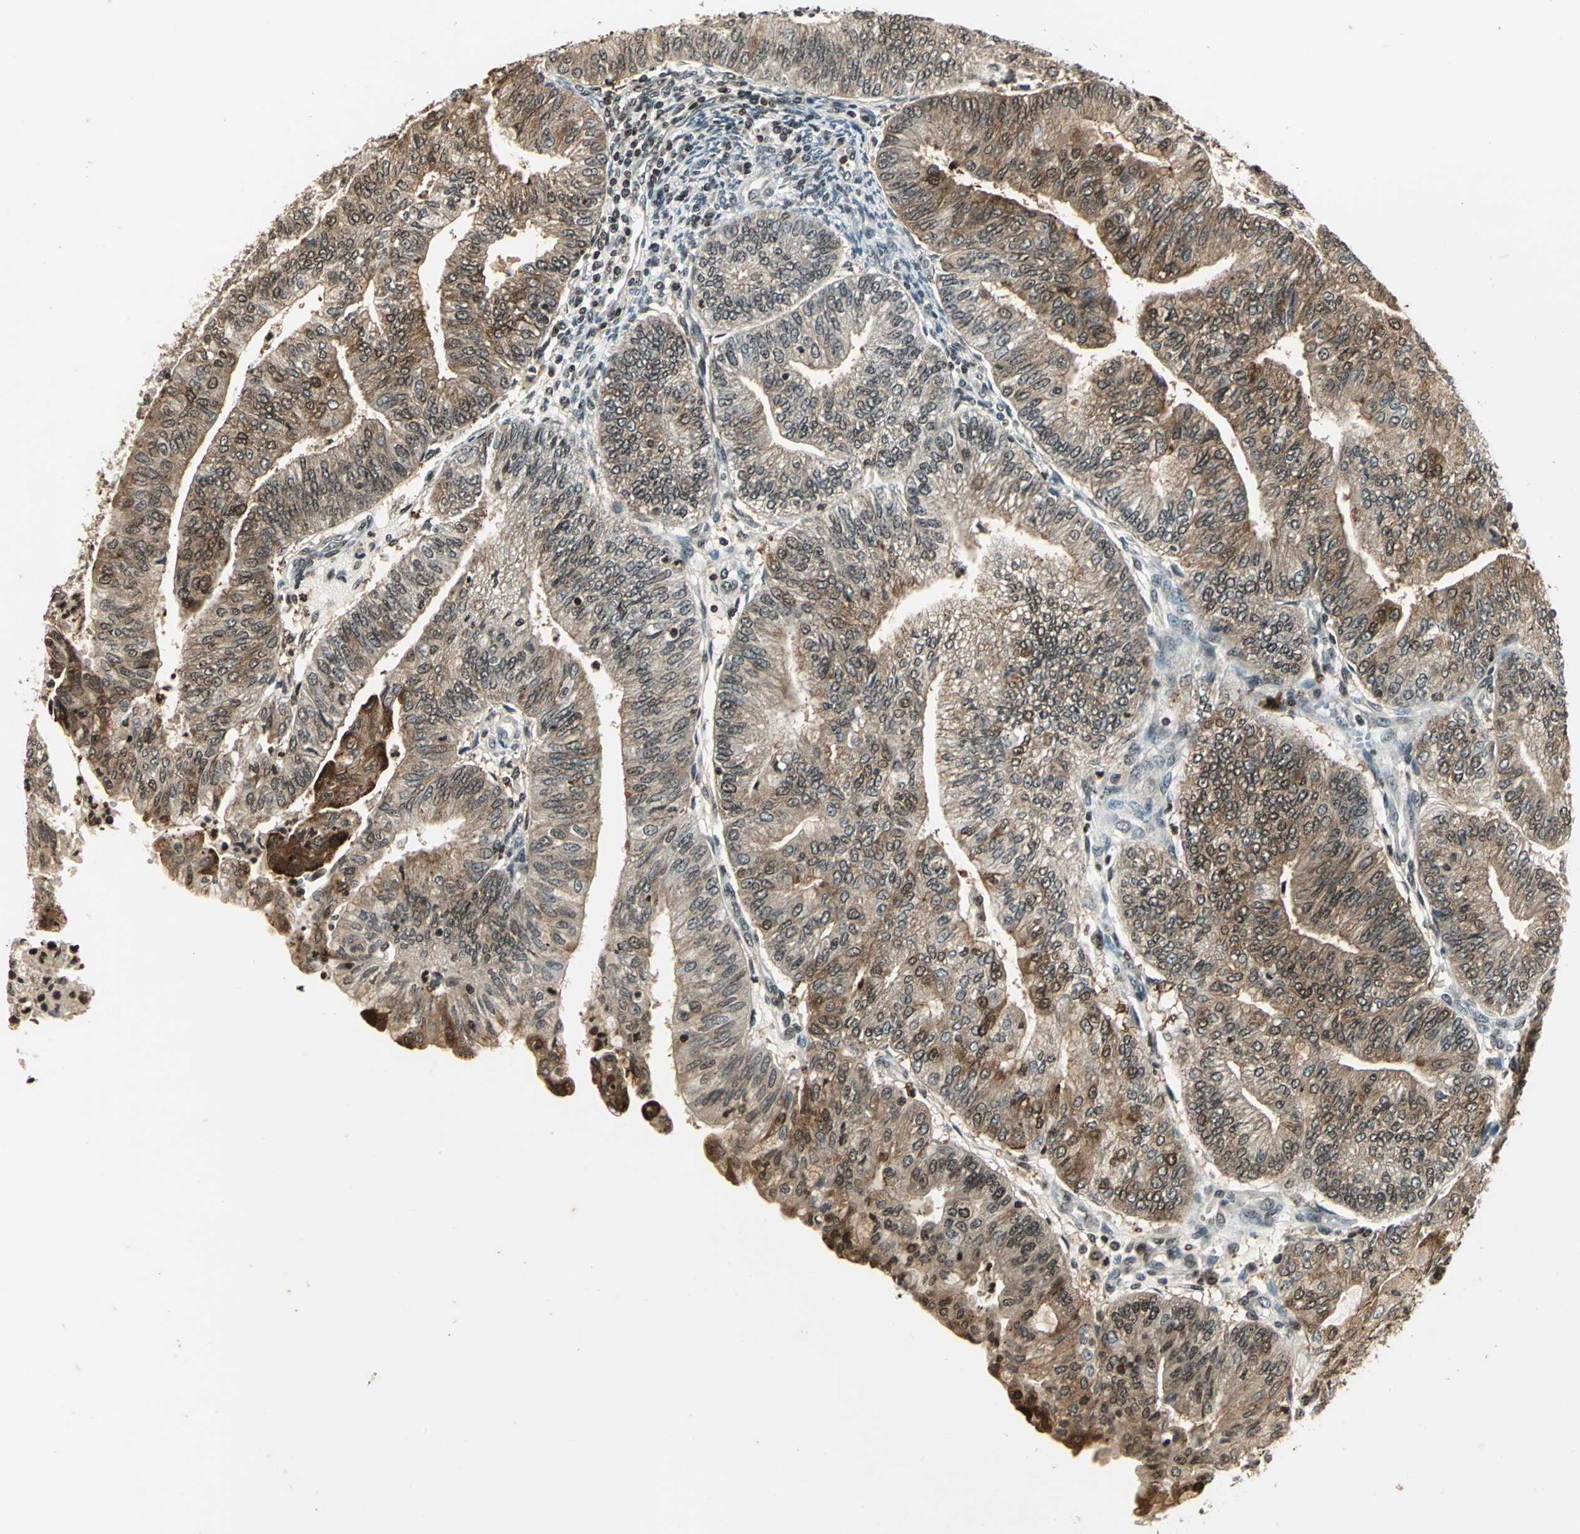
{"staining": {"intensity": "moderate", "quantity": ">75%", "location": "cytoplasmic/membranous,nuclear"}, "tissue": "endometrial cancer", "cell_type": "Tumor cells", "image_type": "cancer", "snomed": [{"axis": "morphology", "description": "Adenocarcinoma, NOS"}, {"axis": "topography", "description": "Endometrium"}], "caption": "Immunohistochemical staining of human endometrial adenocarcinoma exhibits medium levels of moderate cytoplasmic/membranous and nuclear protein staining in approximately >75% of tumor cells.", "gene": "LGALS3", "patient": {"sex": "female", "age": 59}}